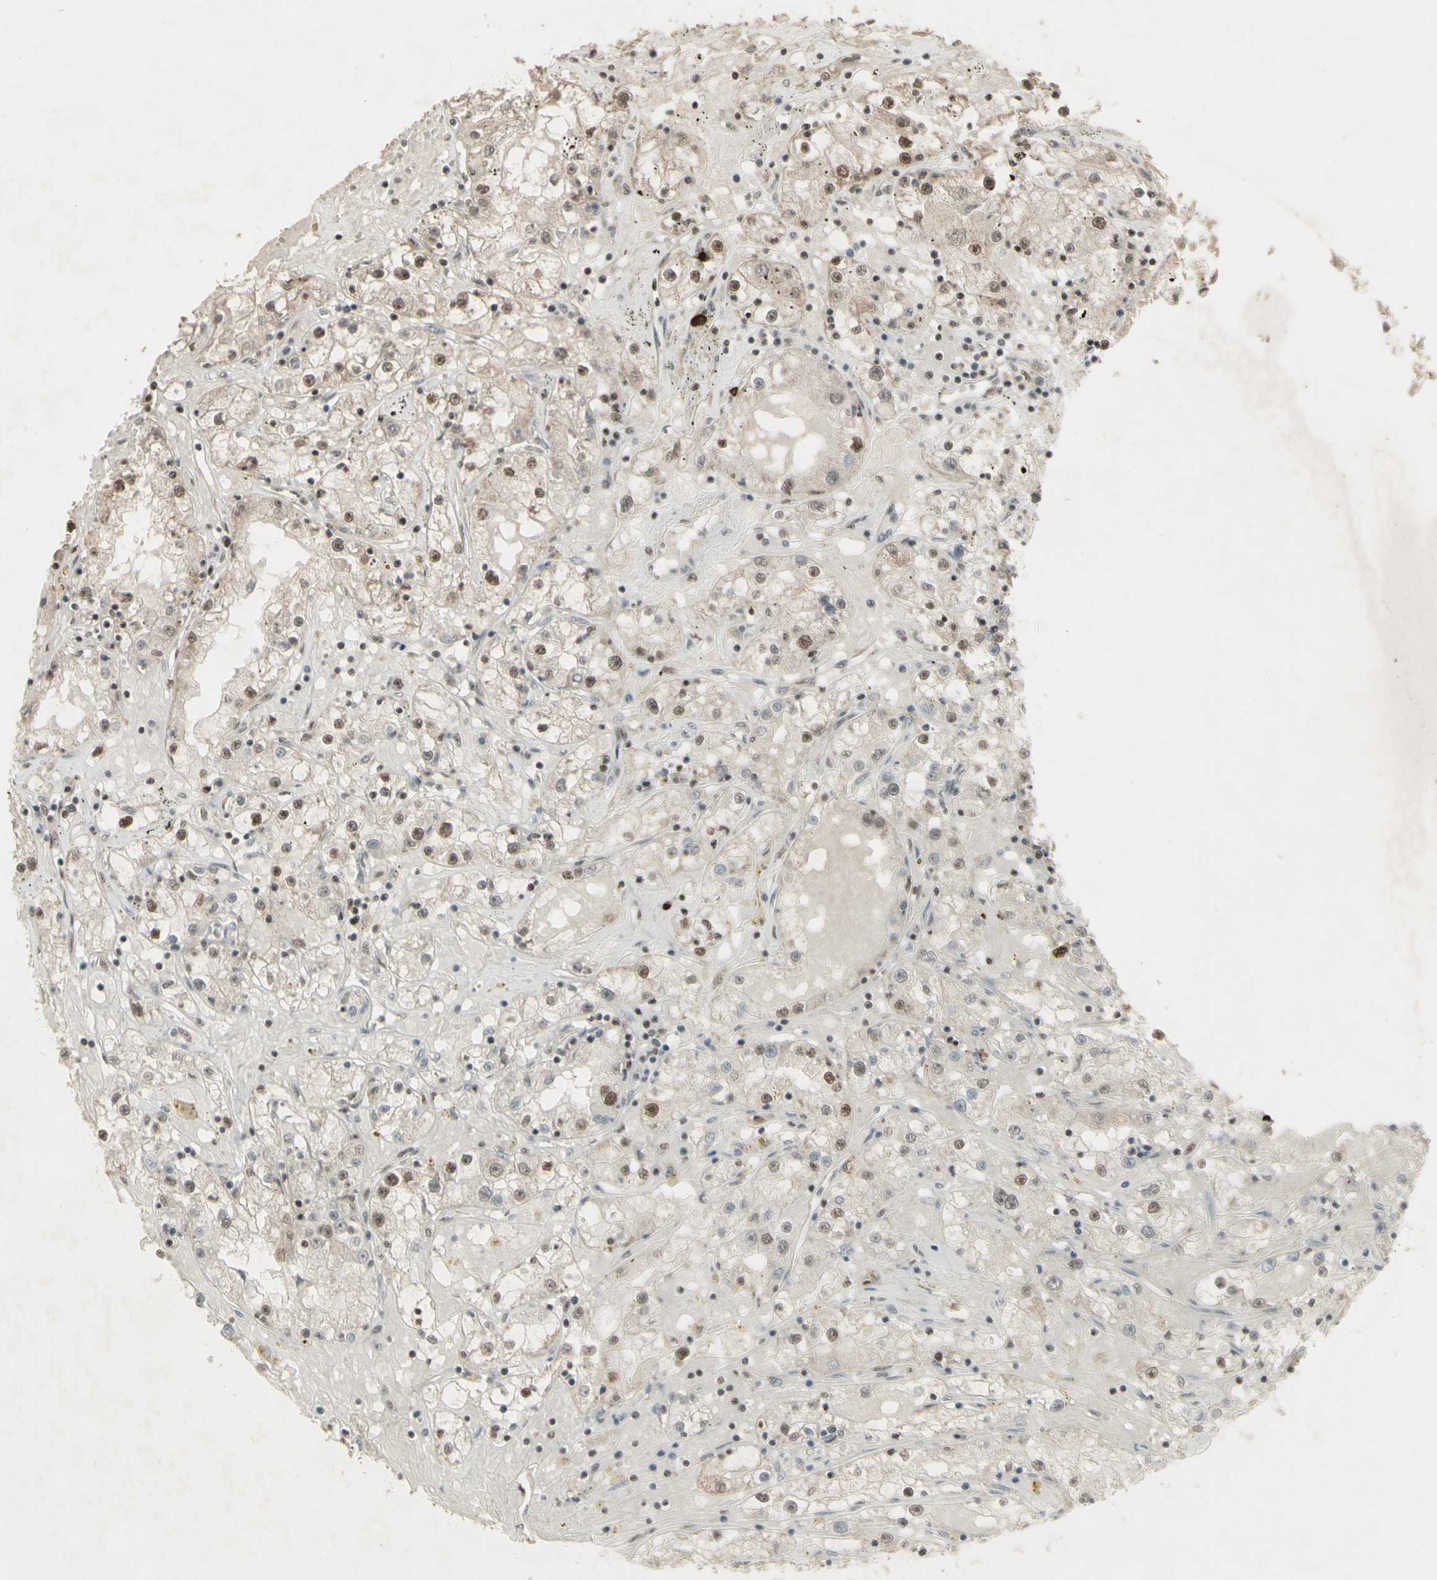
{"staining": {"intensity": "moderate", "quantity": ">75%", "location": "cytoplasmic/membranous,nuclear"}, "tissue": "renal cancer", "cell_type": "Tumor cells", "image_type": "cancer", "snomed": [{"axis": "morphology", "description": "Adenocarcinoma, NOS"}, {"axis": "topography", "description": "Kidney"}], "caption": "Brown immunohistochemical staining in renal cancer (adenocarcinoma) displays moderate cytoplasmic/membranous and nuclear positivity in approximately >75% of tumor cells.", "gene": "CCNT1", "patient": {"sex": "male", "age": 56}}